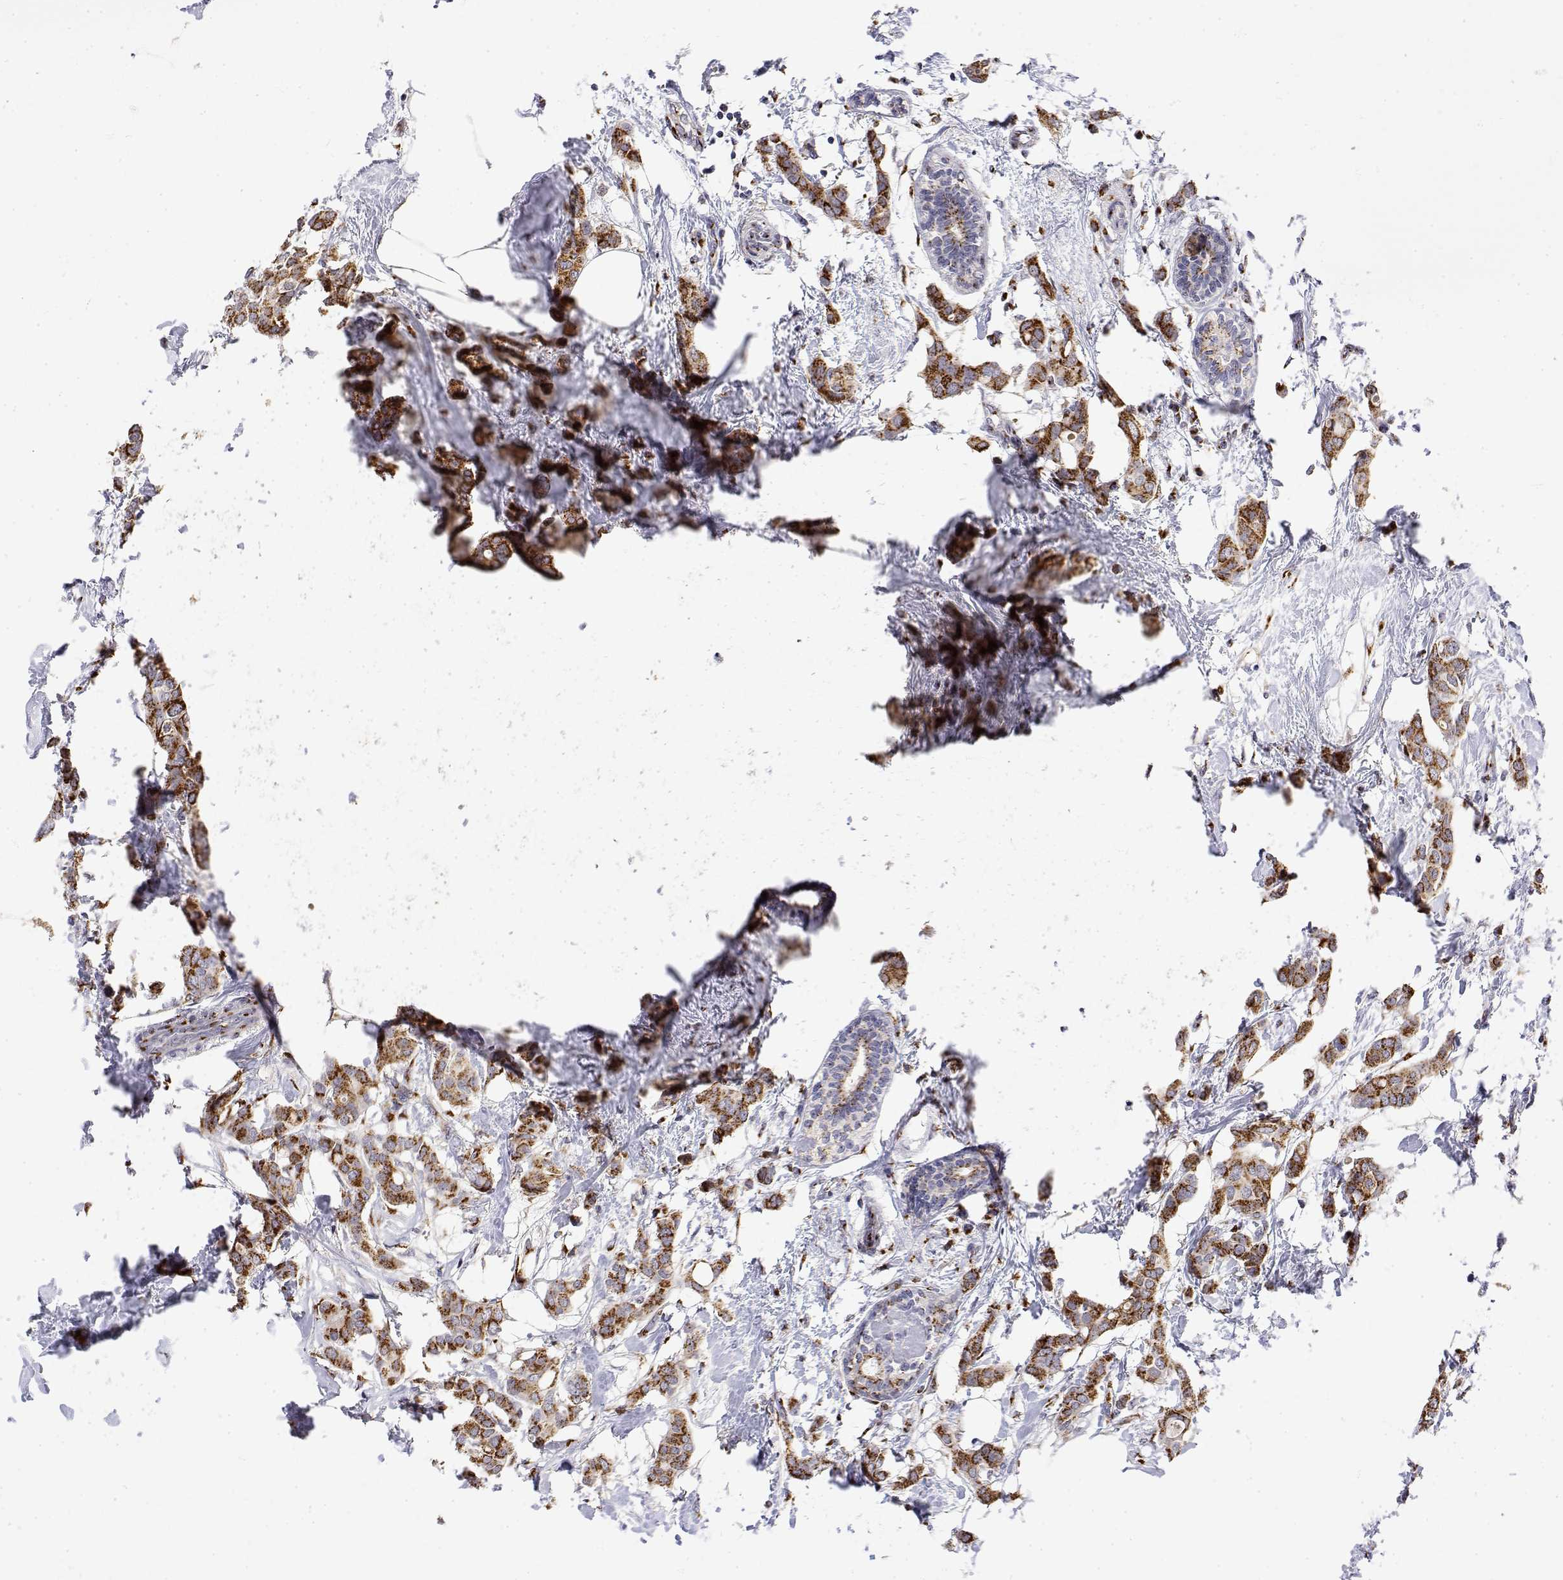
{"staining": {"intensity": "strong", "quantity": ">75%", "location": "cytoplasmic/membranous"}, "tissue": "breast cancer", "cell_type": "Tumor cells", "image_type": "cancer", "snomed": [{"axis": "morphology", "description": "Duct carcinoma"}, {"axis": "topography", "description": "Breast"}], "caption": "Immunohistochemical staining of intraductal carcinoma (breast) displays strong cytoplasmic/membranous protein expression in about >75% of tumor cells.", "gene": "YIPF3", "patient": {"sex": "female", "age": 62}}